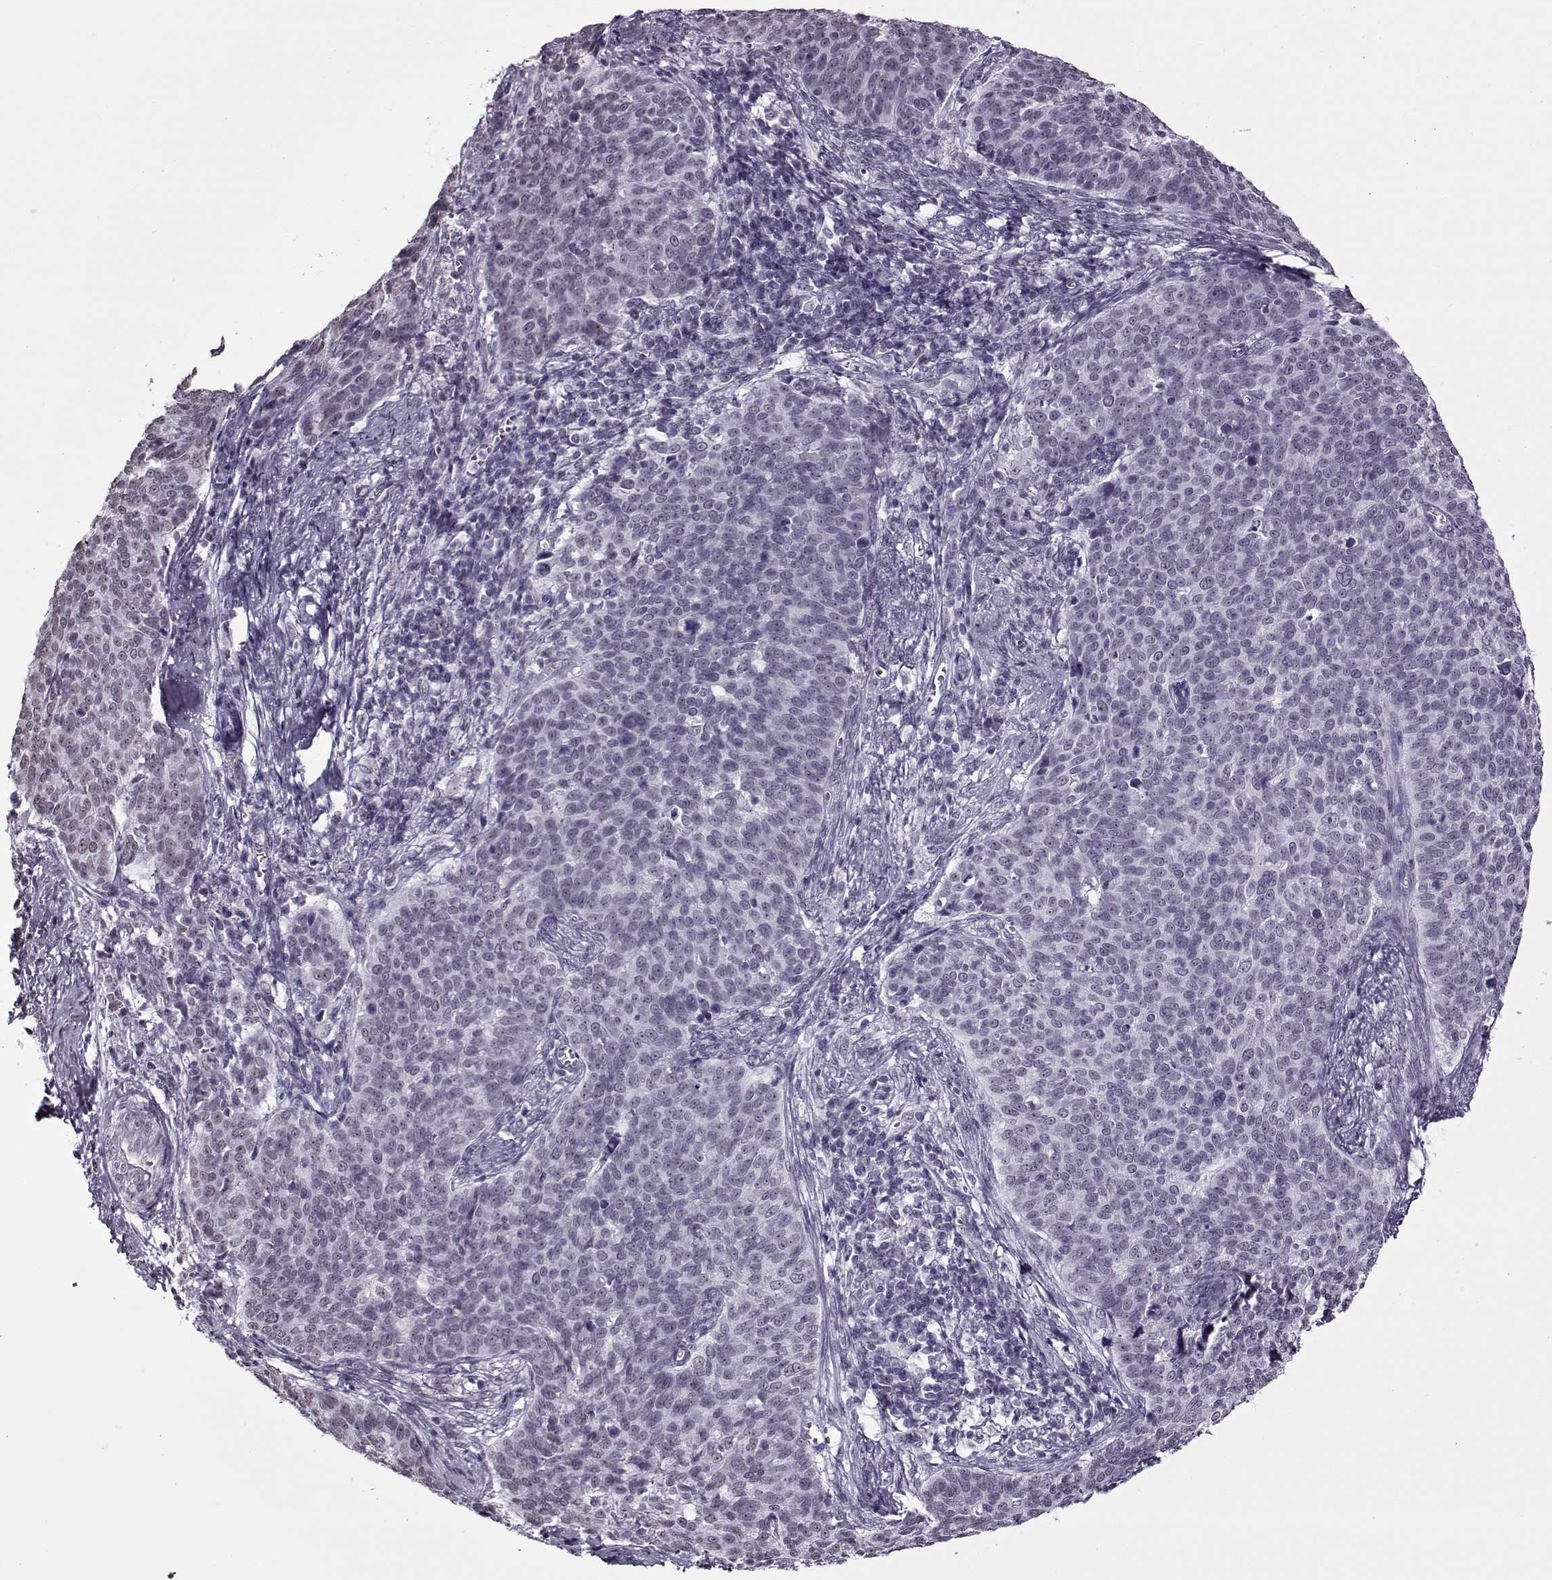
{"staining": {"intensity": "negative", "quantity": "none", "location": "none"}, "tissue": "cervical cancer", "cell_type": "Tumor cells", "image_type": "cancer", "snomed": [{"axis": "morphology", "description": "Squamous cell carcinoma, NOS"}, {"axis": "topography", "description": "Cervix"}], "caption": "This is a image of IHC staining of squamous cell carcinoma (cervical), which shows no positivity in tumor cells.", "gene": "PRMT8", "patient": {"sex": "female", "age": 39}}